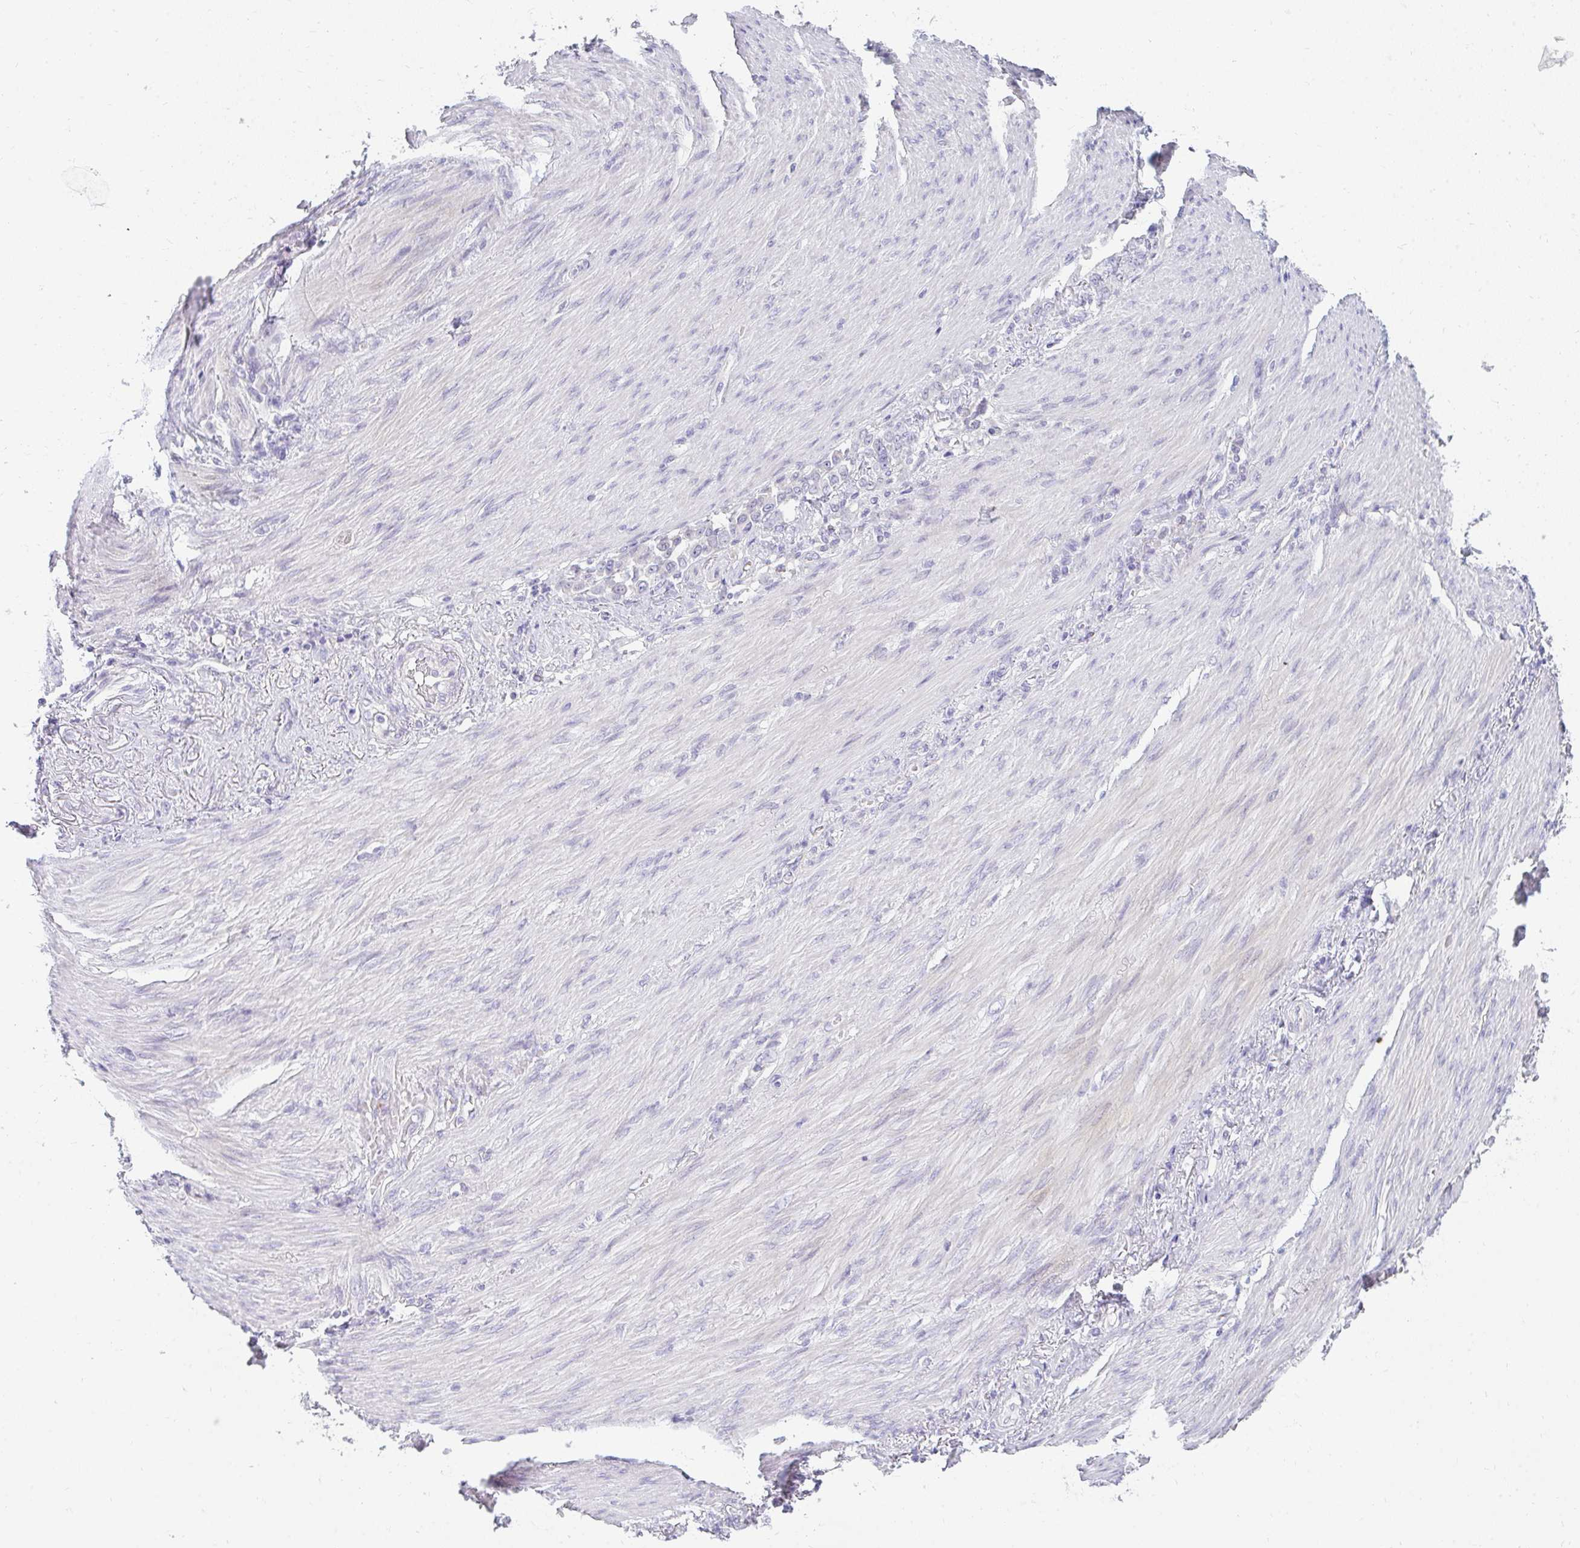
{"staining": {"intensity": "negative", "quantity": "none", "location": "none"}, "tissue": "stomach cancer", "cell_type": "Tumor cells", "image_type": "cancer", "snomed": [{"axis": "morphology", "description": "Adenocarcinoma, NOS"}, {"axis": "topography", "description": "Stomach"}], "caption": "This is a photomicrograph of immunohistochemistry staining of stomach cancer (adenocarcinoma), which shows no positivity in tumor cells.", "gene": "PPP1R3G", "patient": {"sex": "female", "age": 79}}